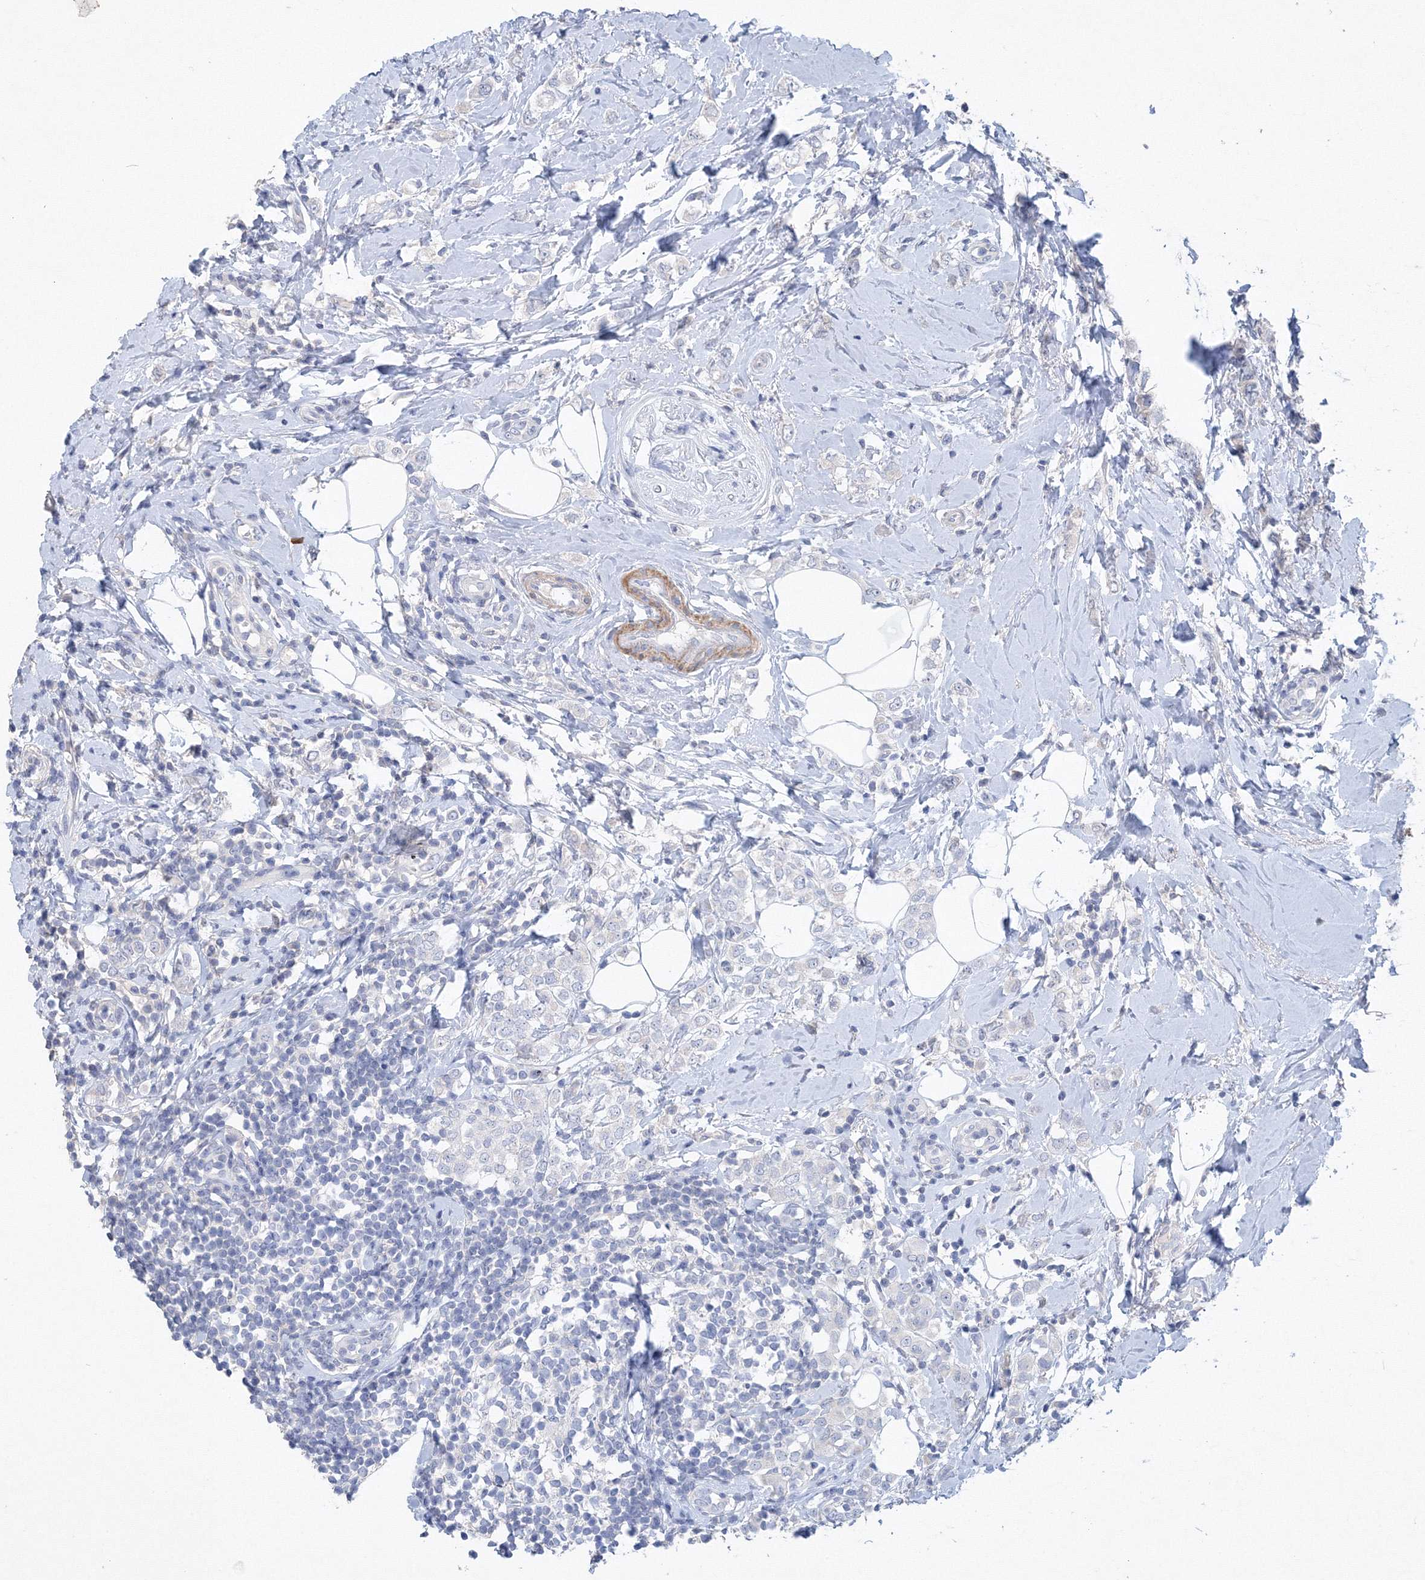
{"staining": {"intensity": "negative", "quantity": "none", "location": "none"}, "tissue": "breast cancer", "cell_type": "Tumor cells", "image_type": "cancer", "snomed": [{"axis": "morphology", "description": "Lobular carcinoma"}, {"axis": "topography", "description": "Breast"}], "caption": "Immunohistochemistry (IHC) photomicrograph of neoplastic tissue: lobular carcinoma (breast) stained with DAB demonstrates no significant protein expression in tumor cells. (DAB (3,3'-diaminobenzidine) IHC with hematoxylin counter stain).", "gene": "OSBPL6", "patient": {"sex": "female", "age": 47}}